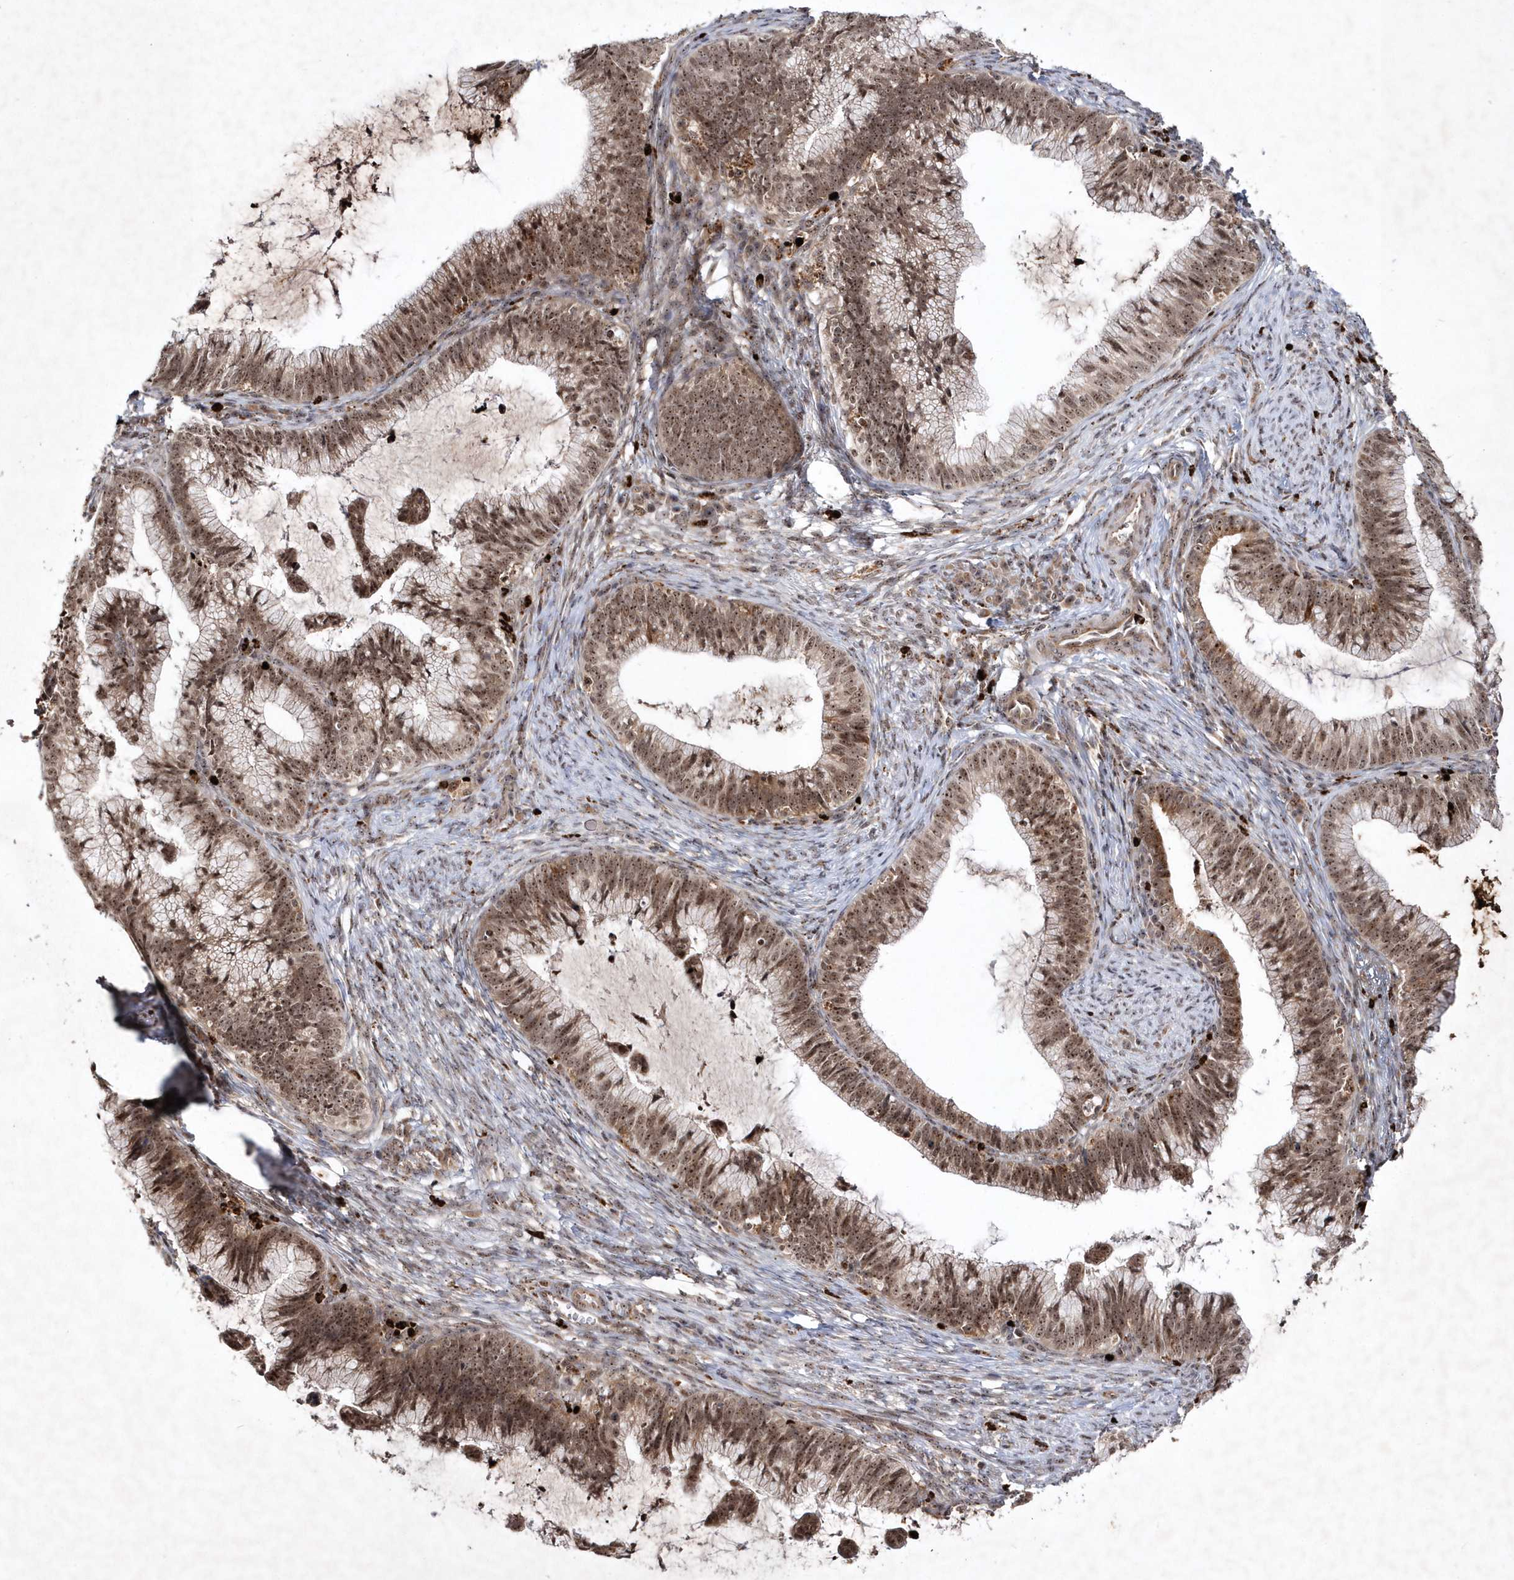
{"staining": {"intensity": "moderate", "quantity": ">75%", "location": "cytoplasmic/membranous,nuclear"}, "tissue": "cervical cancer", "cell_type": "Tumor cells", "image_type": "cancer", "snomed": [{"axis": "morphology", "description": "Adenocarcinoma, NOS"}, {"axis": "topography", "description": "Cervix"}], "caption": "Protein positivity by immunohistochemistry shows moderate cytoplasmic/membranous and nuclear staining in approximately >75% of tumor cells in cervical cancer (adenocarcinoma).", "gene": "SOWAHB", "patient": {"sex": "female", "age": 36}}